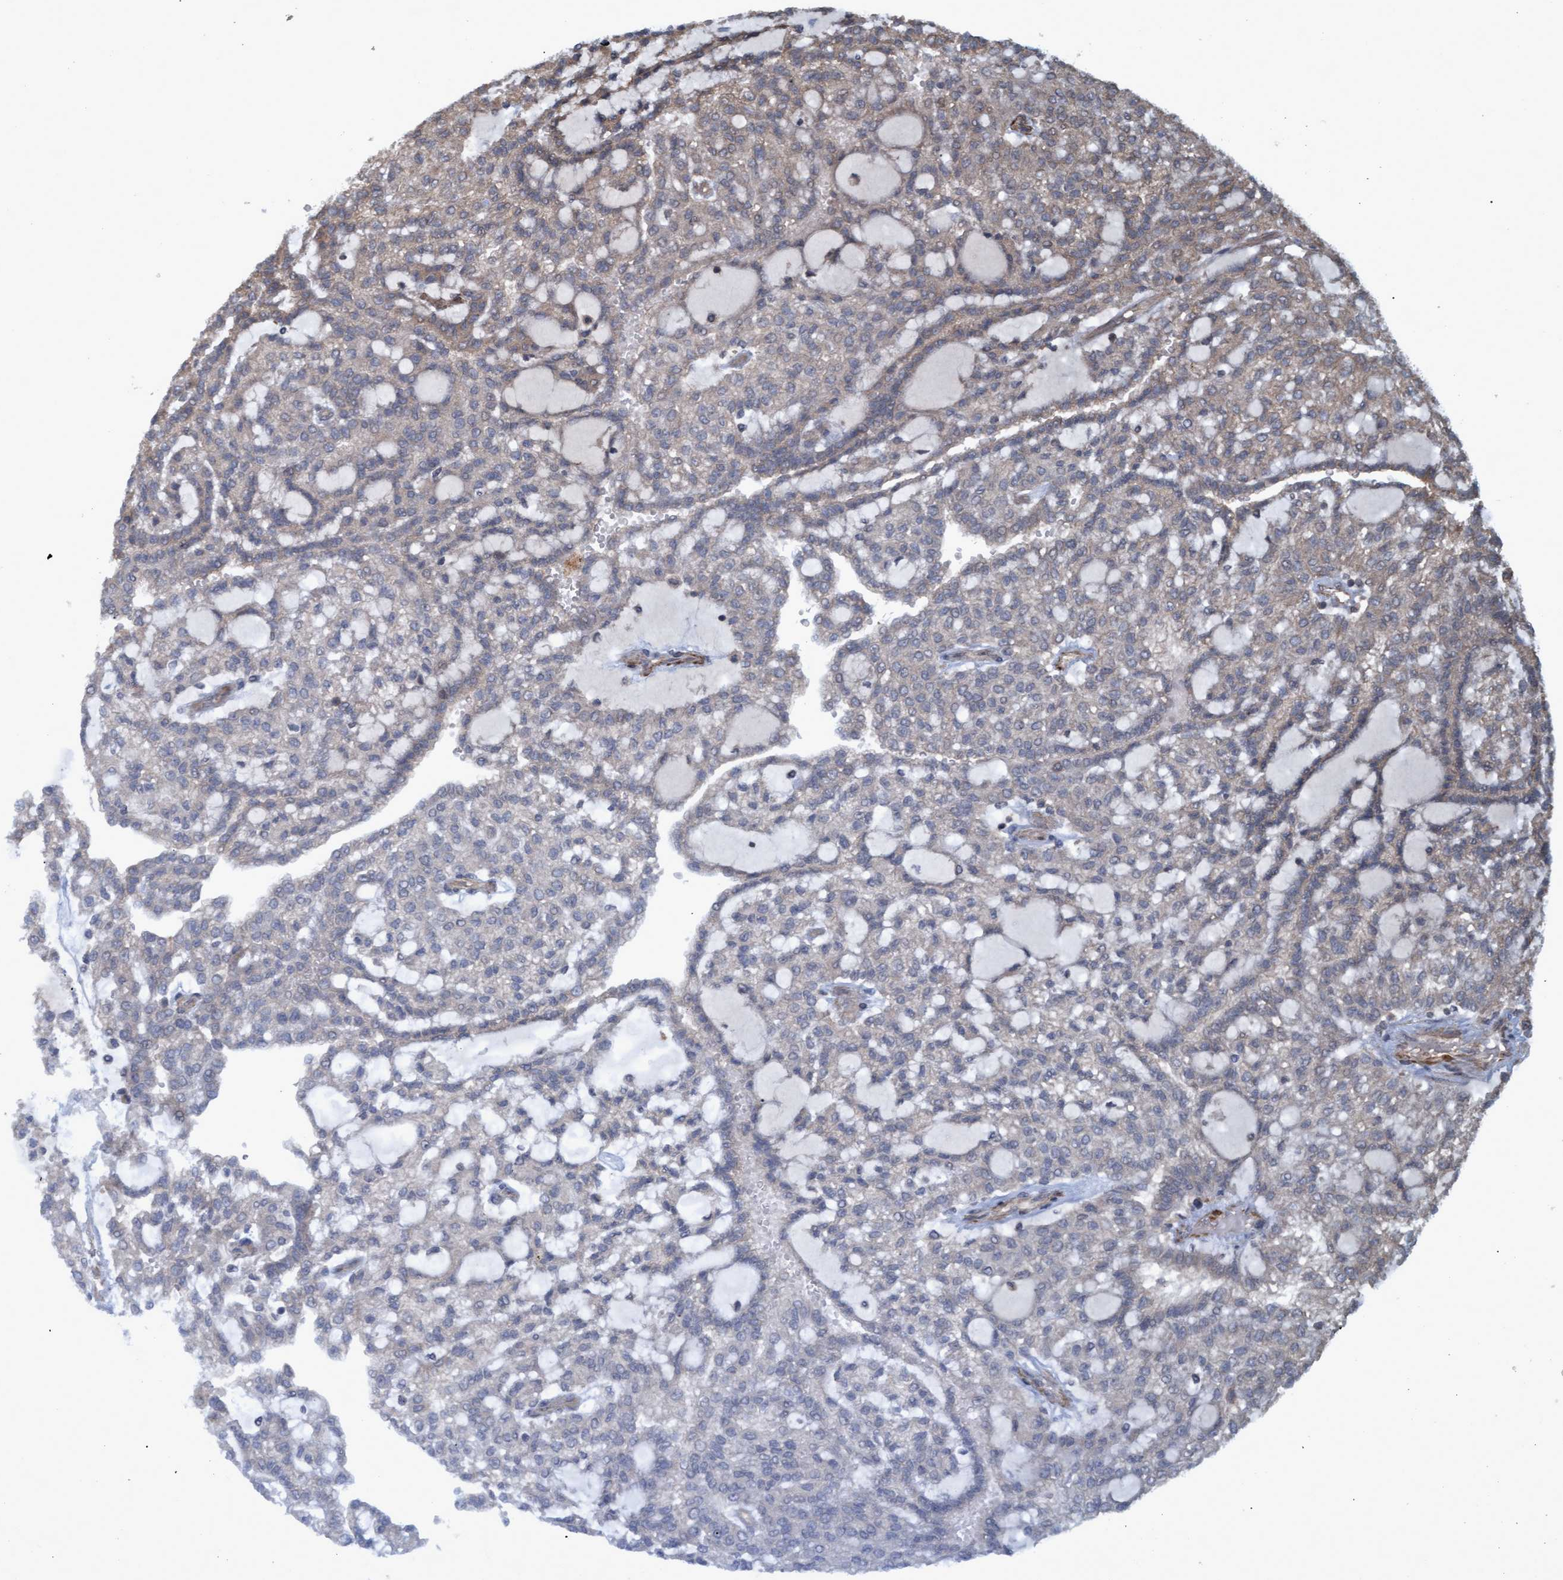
{"staining": {"intensity": "weak", "quantity": "<25%", "location": "cytoplasmic/membranous"}, "tissue": "renal cancer", "cell_type": "Tumor cells", "image_type": "cancer", "snomed": [{"axis": "morphology", "description": "Adenocarcinoma, NOS"}, {"axis": "topography", "description": "Kidney"}], "caption": "Tumor cells are negative for protein expression in human renal cancer.", "gene": "GGT6", "patient": {"sex": "male", "age": 63}}